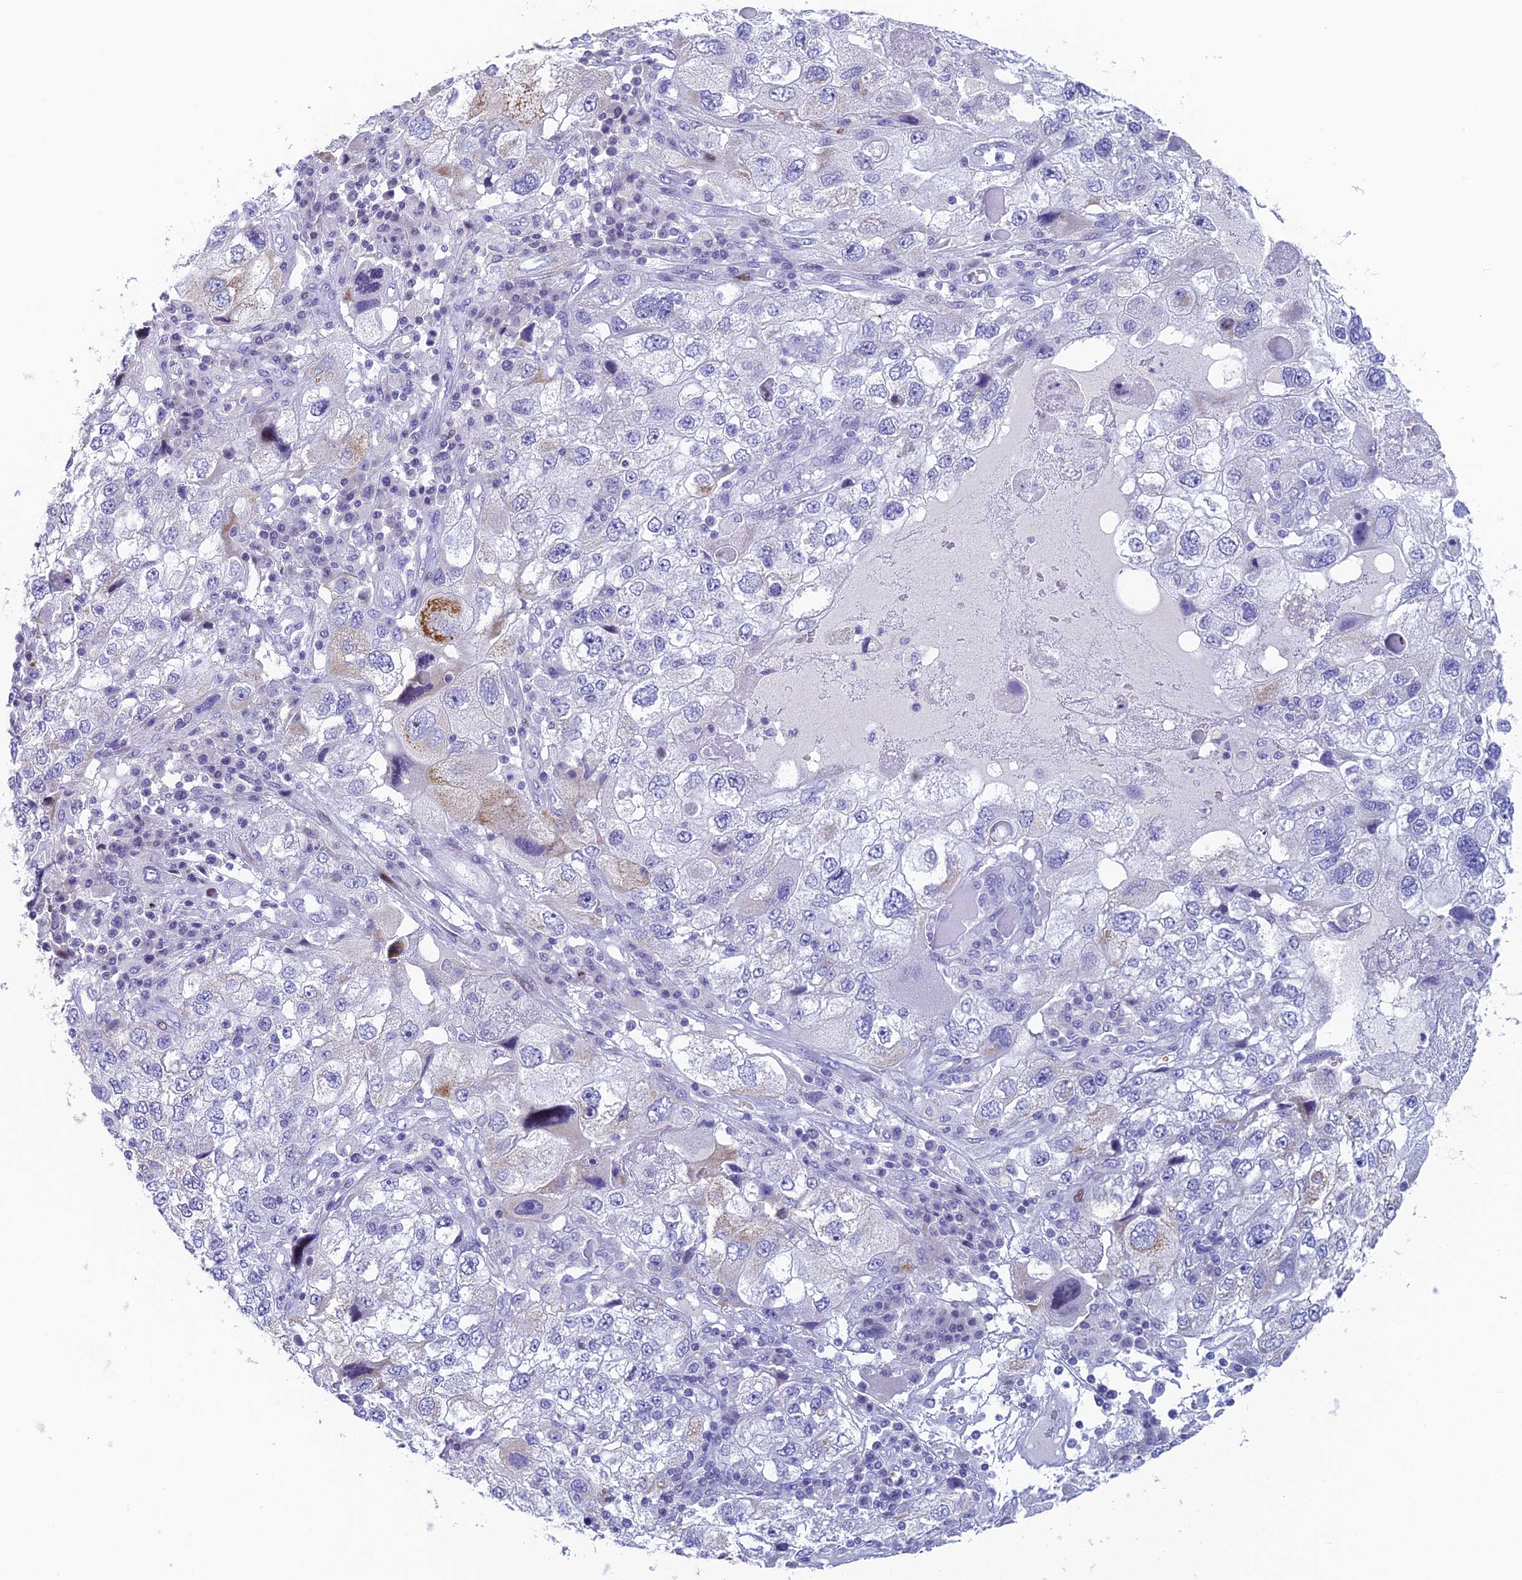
{"staining": {"intensity": "negative", "quantity": "none", "location": "none"}, "tissue": "endometrial cancer", "cell_type": "Tumor cells", "image_type": "cancer", "snomed": [{"axis": "morphology", "description": "Adenocarcinoma, NOS"}, {"axis": "topography", "description": "Endometrium"}], "caption": "Photomicrograph shows no significant protein staining in tumor cells of endometrial adenocarcinoma.", "gene": "REXO5", "patient": {"sex": "female", "age": 49}}